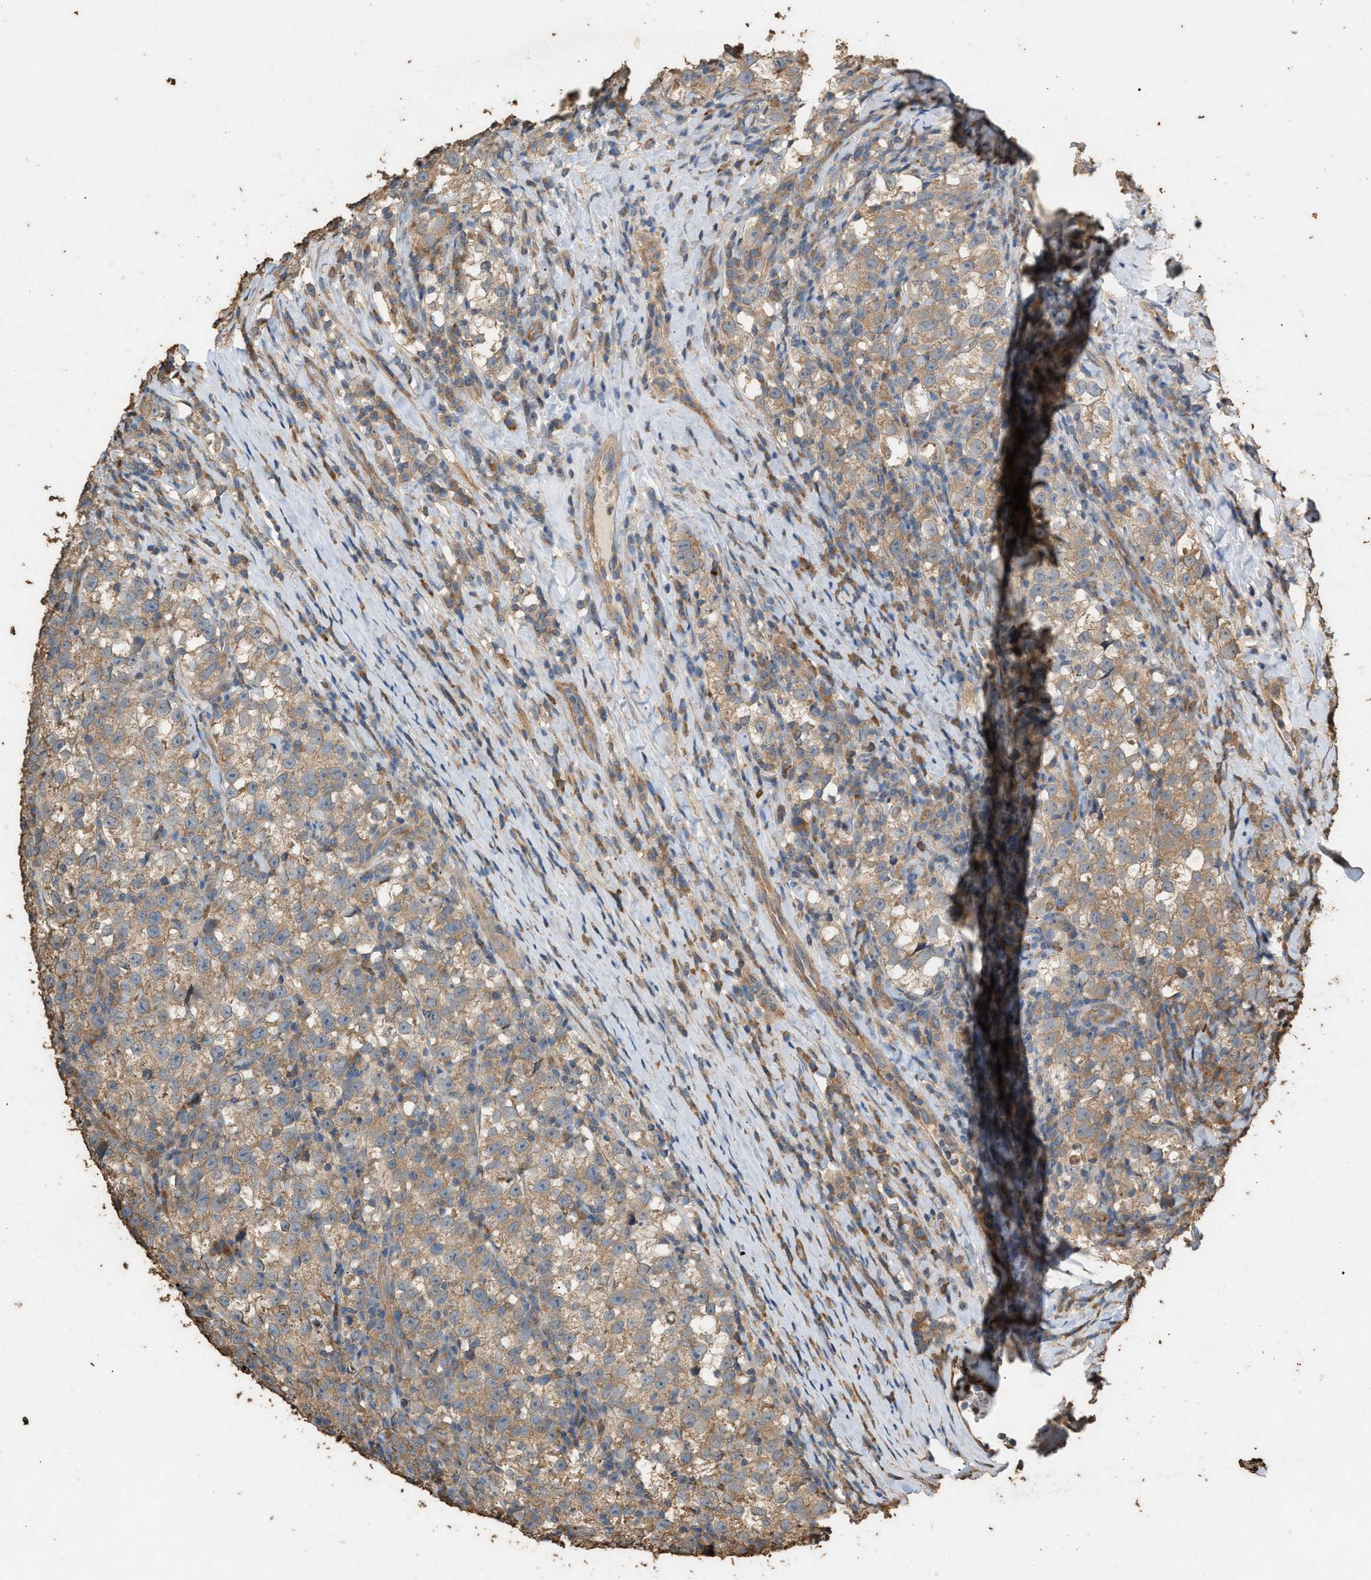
{"staining": {"intensity": "weak", "quantity": ">75%", "location": "cytoplasmic/membranous"}, "tissue": "testis cancer", "cell_type": "Tumor cells", "image_type": "cancer", "snomed": [{"axis": "morphology", "description": "Normal tissue, NOS"}, {"axis": "morphology", "description": "Seminoma, NOS"}, {"axis": "topography", "description": "Testis"}], "caption": "An immunohistochemistry histopathology image of tumor tissue is shown. Protein staining in brown shows weak cytoplasmic/membranous positivity in testis cancer within tumor cells. The staining is performed using DAB brown chromogen to label protein expression. The nuclei are counter-stained blue using hematoxylin.", "gene": "DCAF7", "patient": {"sex": "male", "age": 43}}